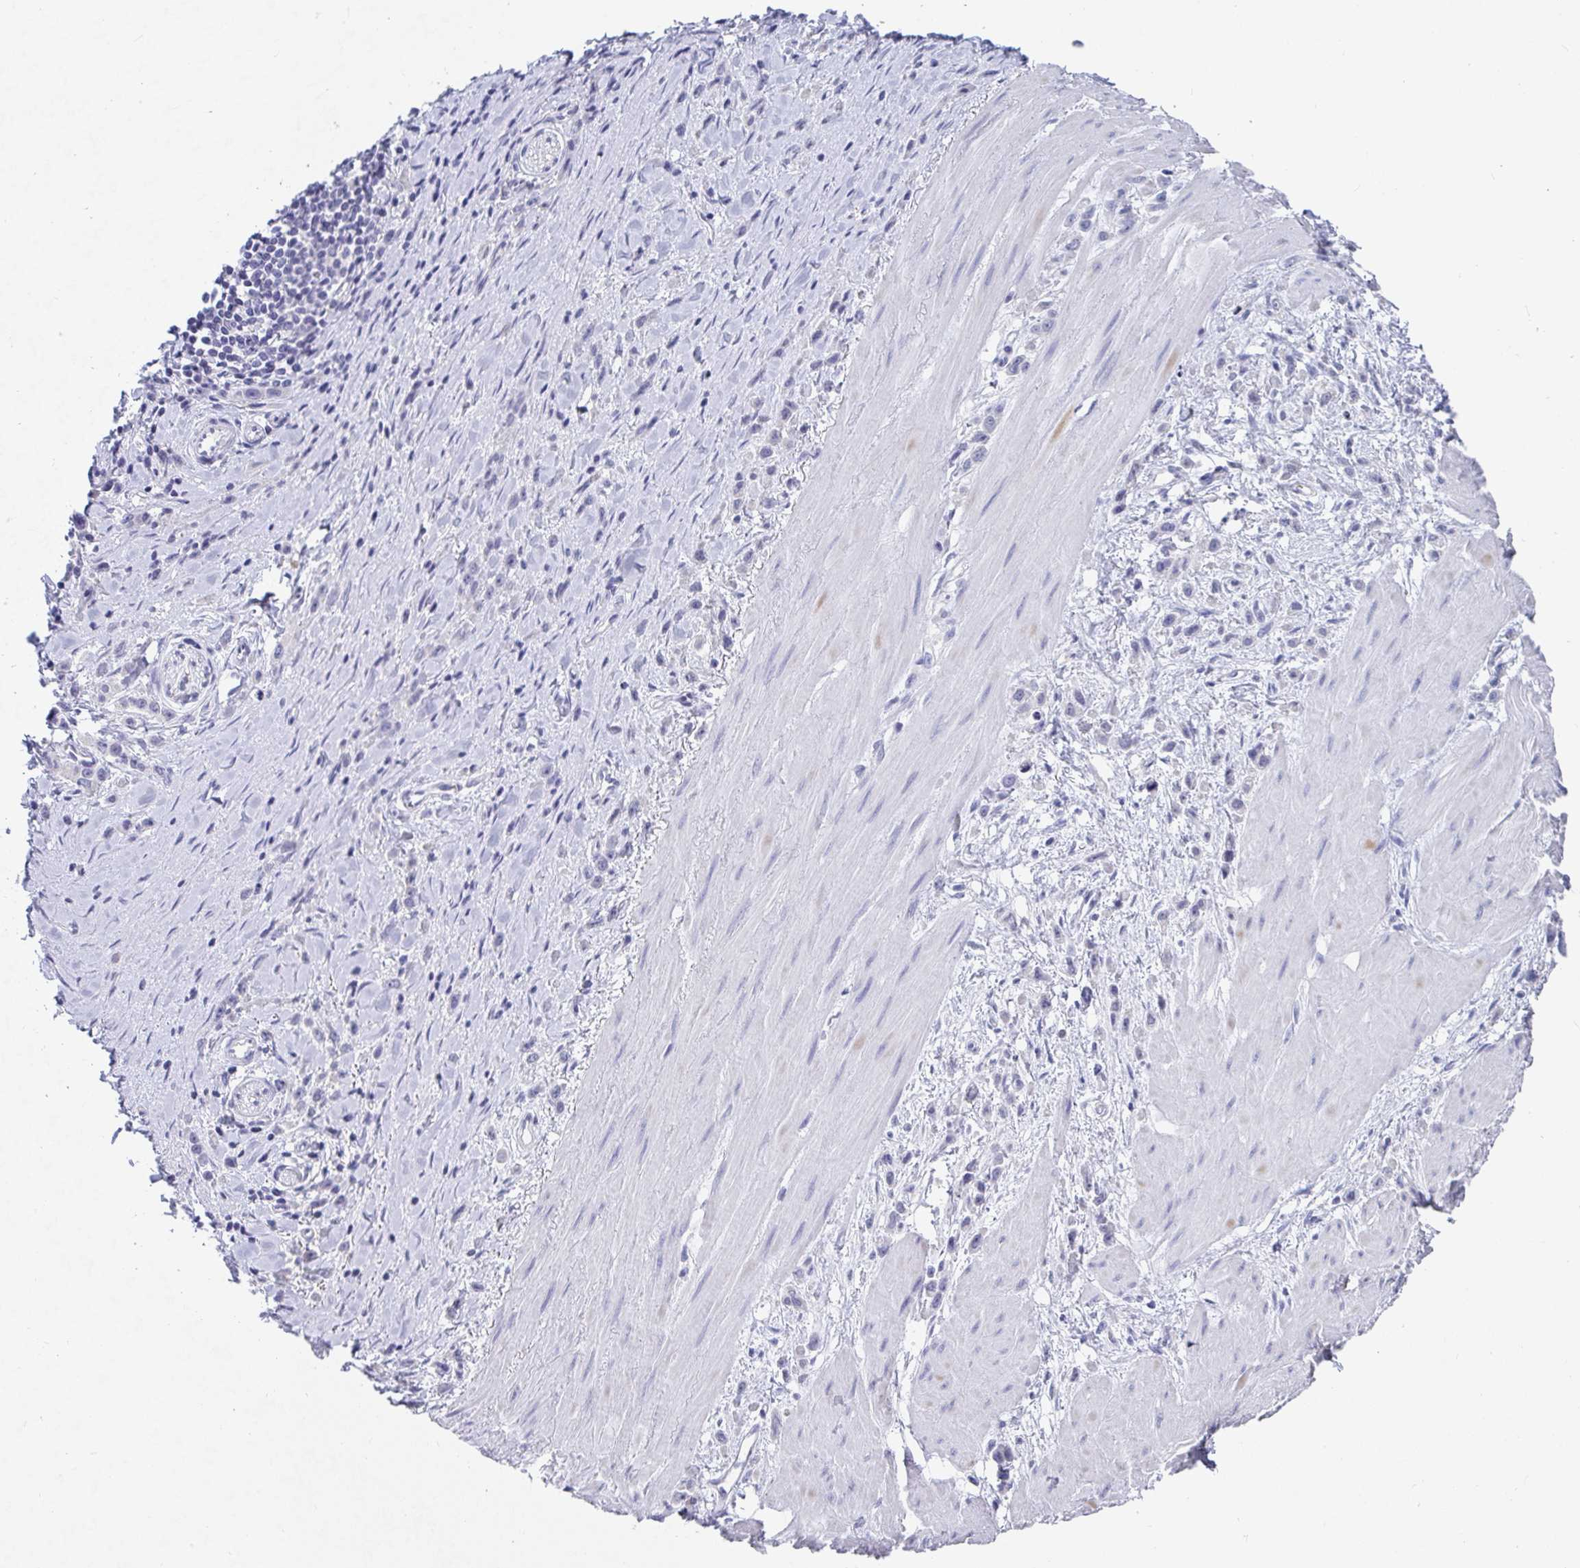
{"staining": {"intensity": "negative", "quantity": "none", "location": "none"}, "tissue": "stomach cancer", "cell_type": "Tumor cells", "image_type": "cancer", "snomed": [{"axis": "morphology", "description": "Adenocarcinoma, NOS"}, {"axis": "topography", "description": "Stomach"}], "caption": "A high-resolution micrograph shows IHC staining of stomach cancer (adenocarcinoma), which demonstrates no significant positivity in tumor cells.", "gene": "TAS2R39", "patient": {"sex": "male", "age": 47}}